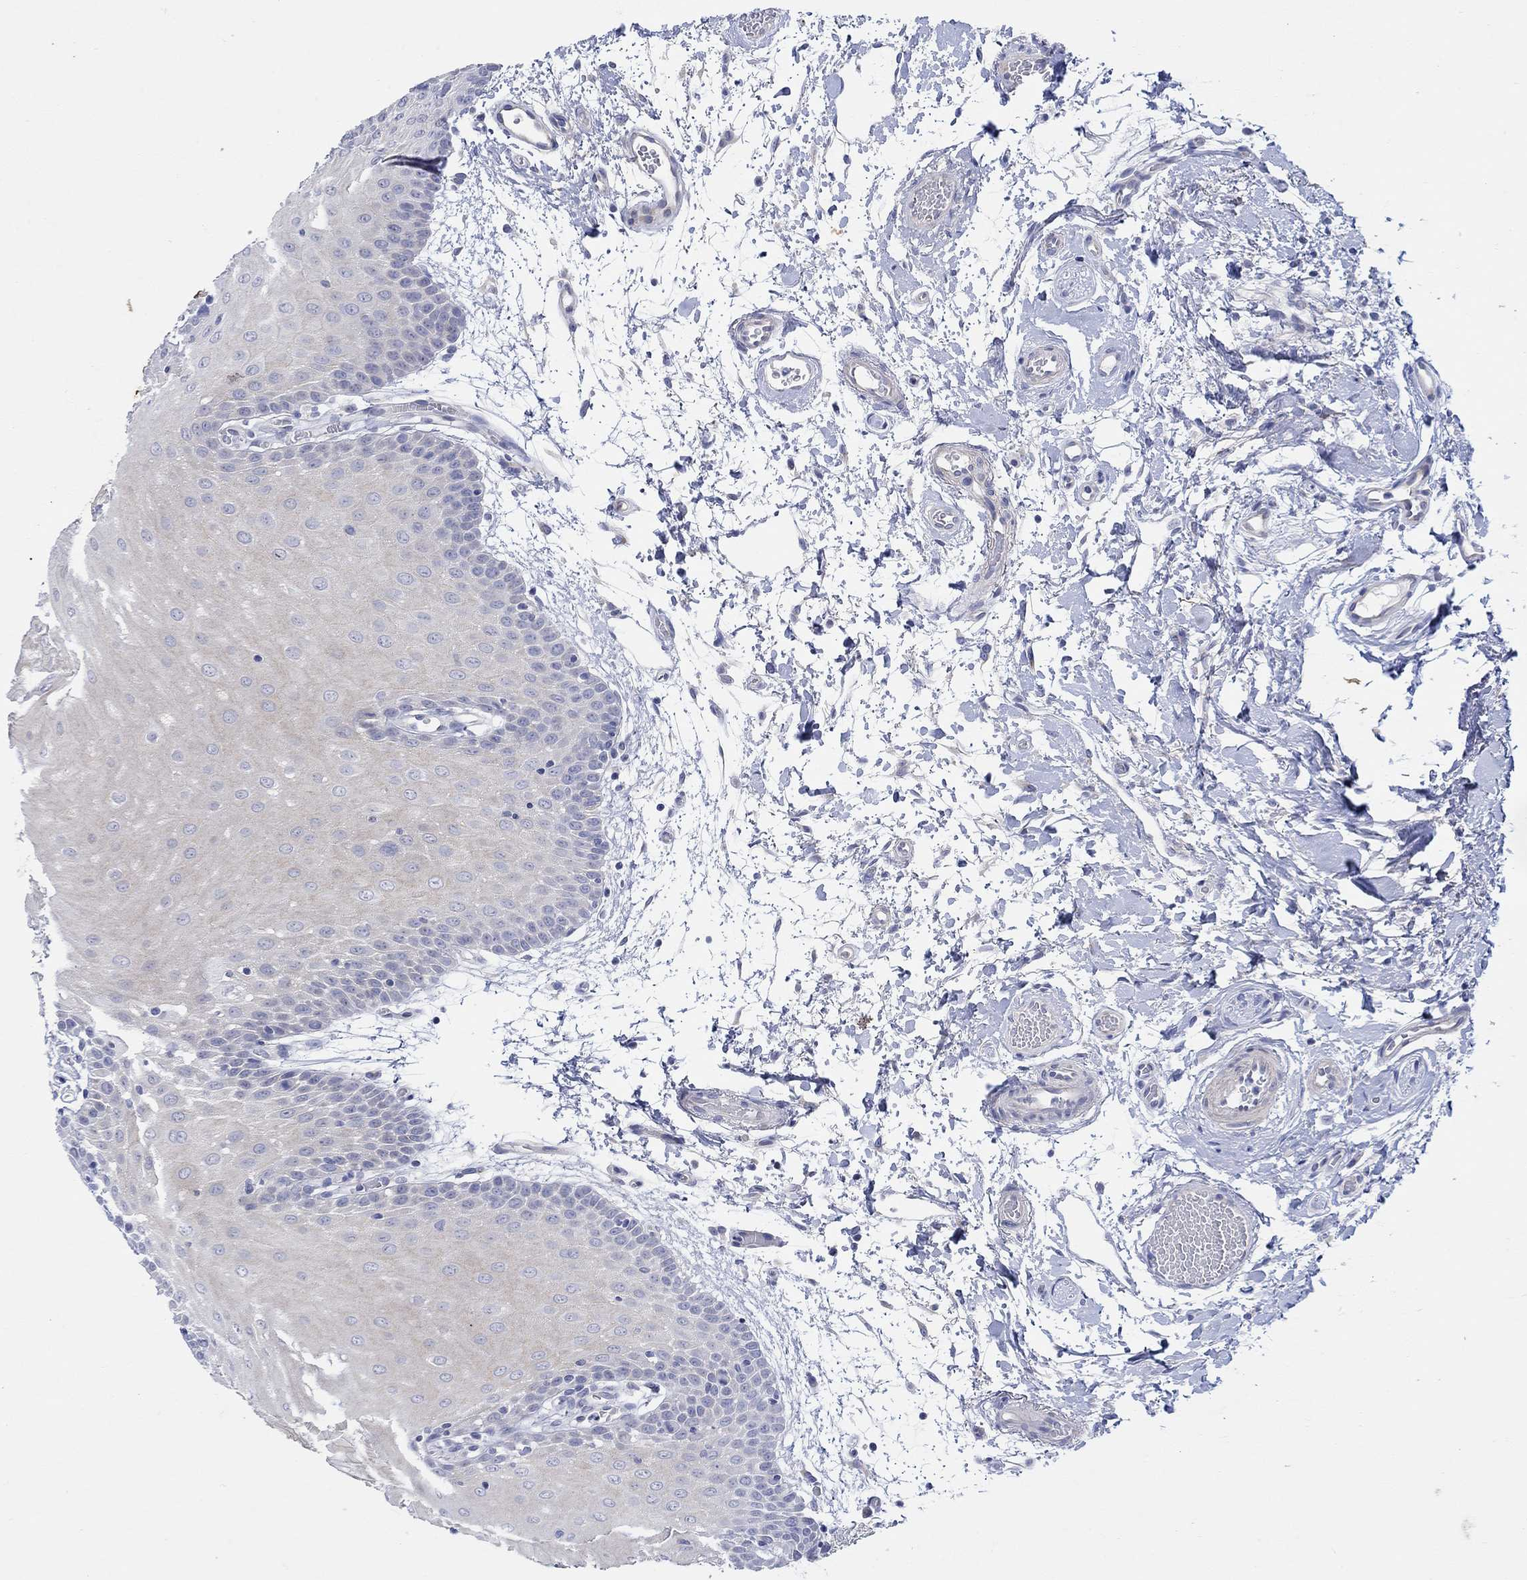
{"staining": {"intensity": "negative", "quantity": "none", "location": "none"}, "tissue": "oral mucosa", "cell_type": "Squamous epithelial cells", "image_type": "normal", "snomed": [{"axis": "morphology", "description": "Normal tissue, NOS"}, {"axis": "morphology", "description": "Squamous cell carcinoma, NOS"}, {"axis": "topography", "description": "Oral tissue"}, {"axis": "topography", "description": "Head-Neck"}], "caption": "DAB (3,3'-diaminobenzidine) immunohistochemical staining of benign human oral mucosa exhibits no significant expression in squamous epithelial cells.", "gene": "KRT222", "patient": {"sex": "female", "age": 75}}